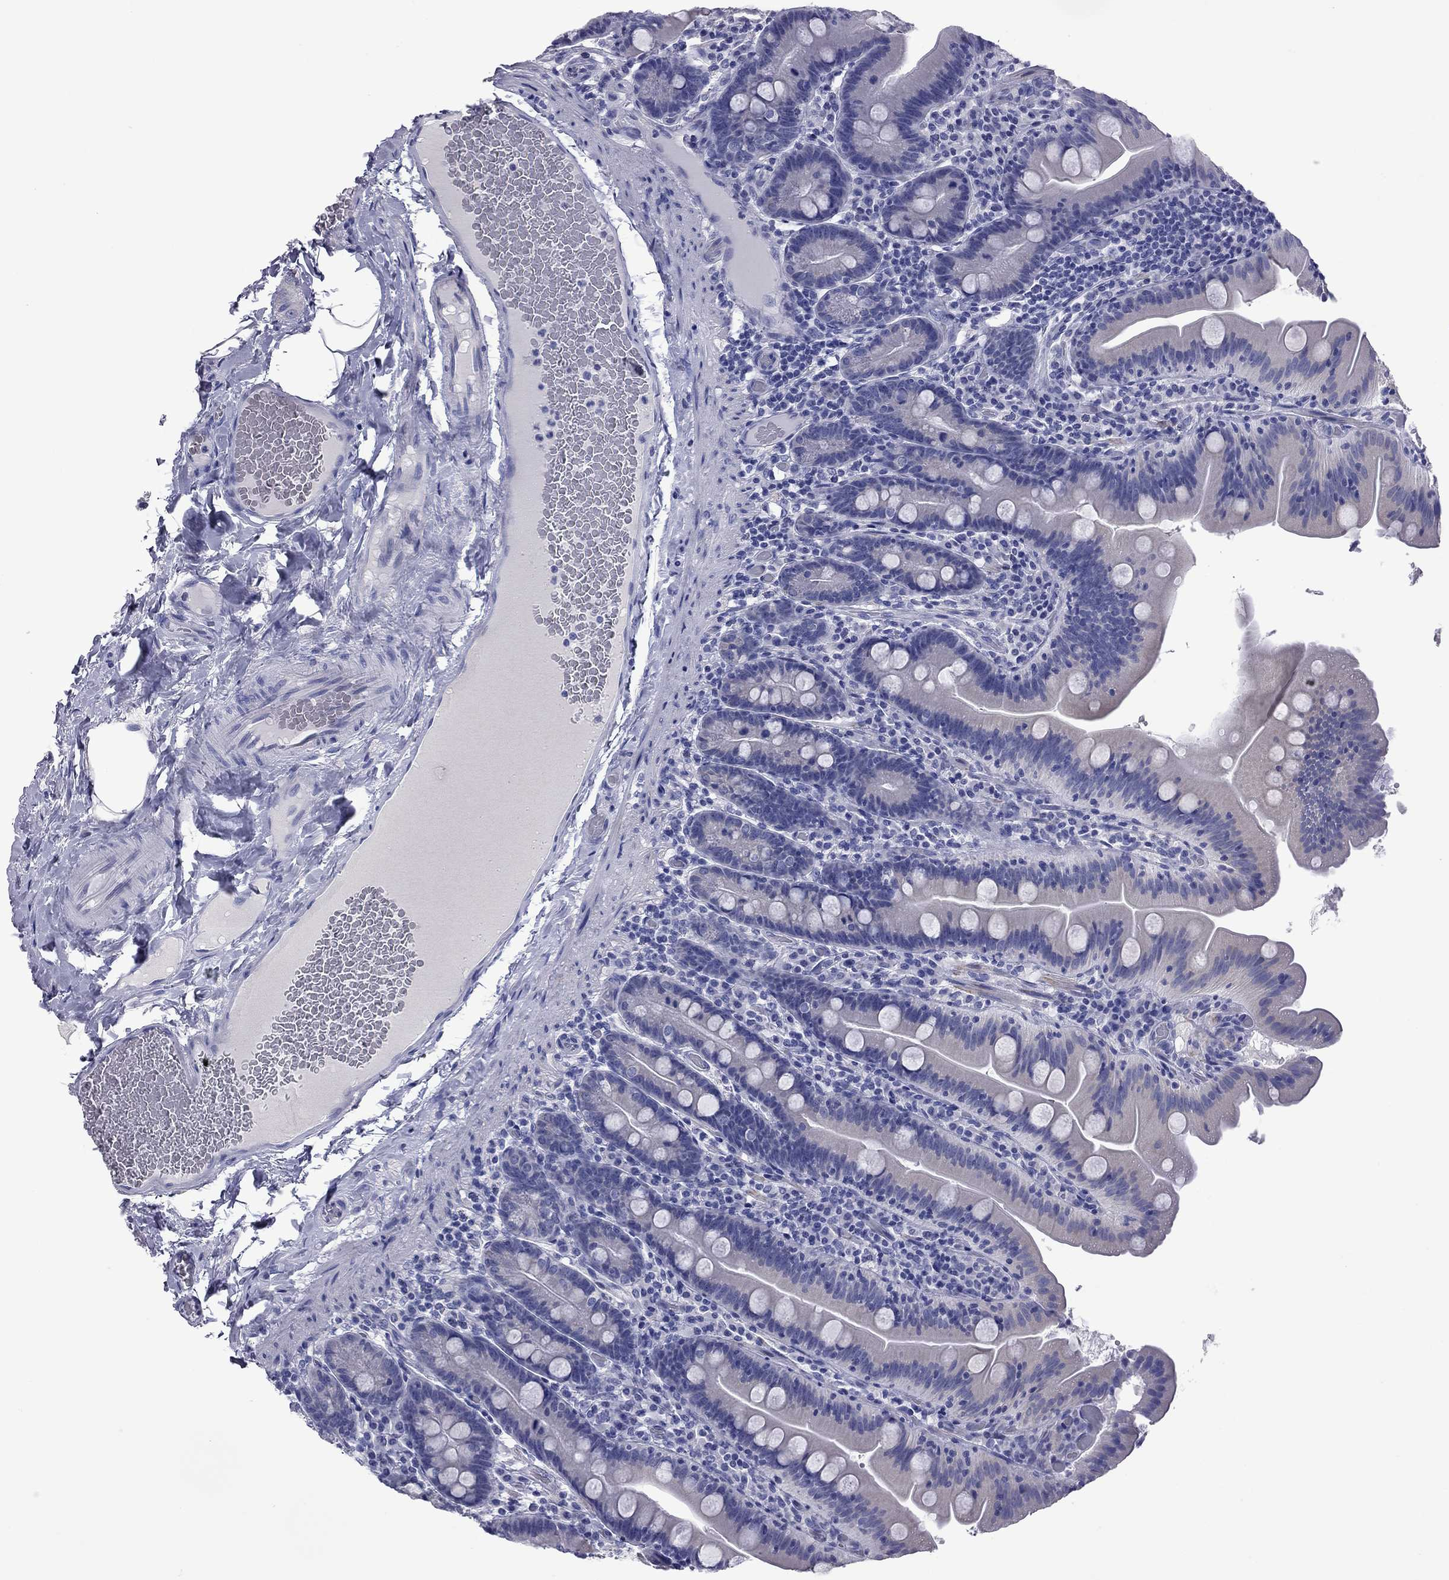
{"staining": {"intensity": "negative", "quantity": "none", "location": "none"}, "tissue": "small intestine", "cell_type": "Glandular cells", "image_type": "normal", "snomed": [{"axis": "morphology", "description": "Normal tissue, NOS"}, {"axis": "topography", "description": "Small intestine"}], "caption": "A micrograph of human small intestine is negative for staining in glandular cells. Nuclei are stained in blue.", "gene": "EPPIN", "patient": {"sex": "male", "age": 37}}